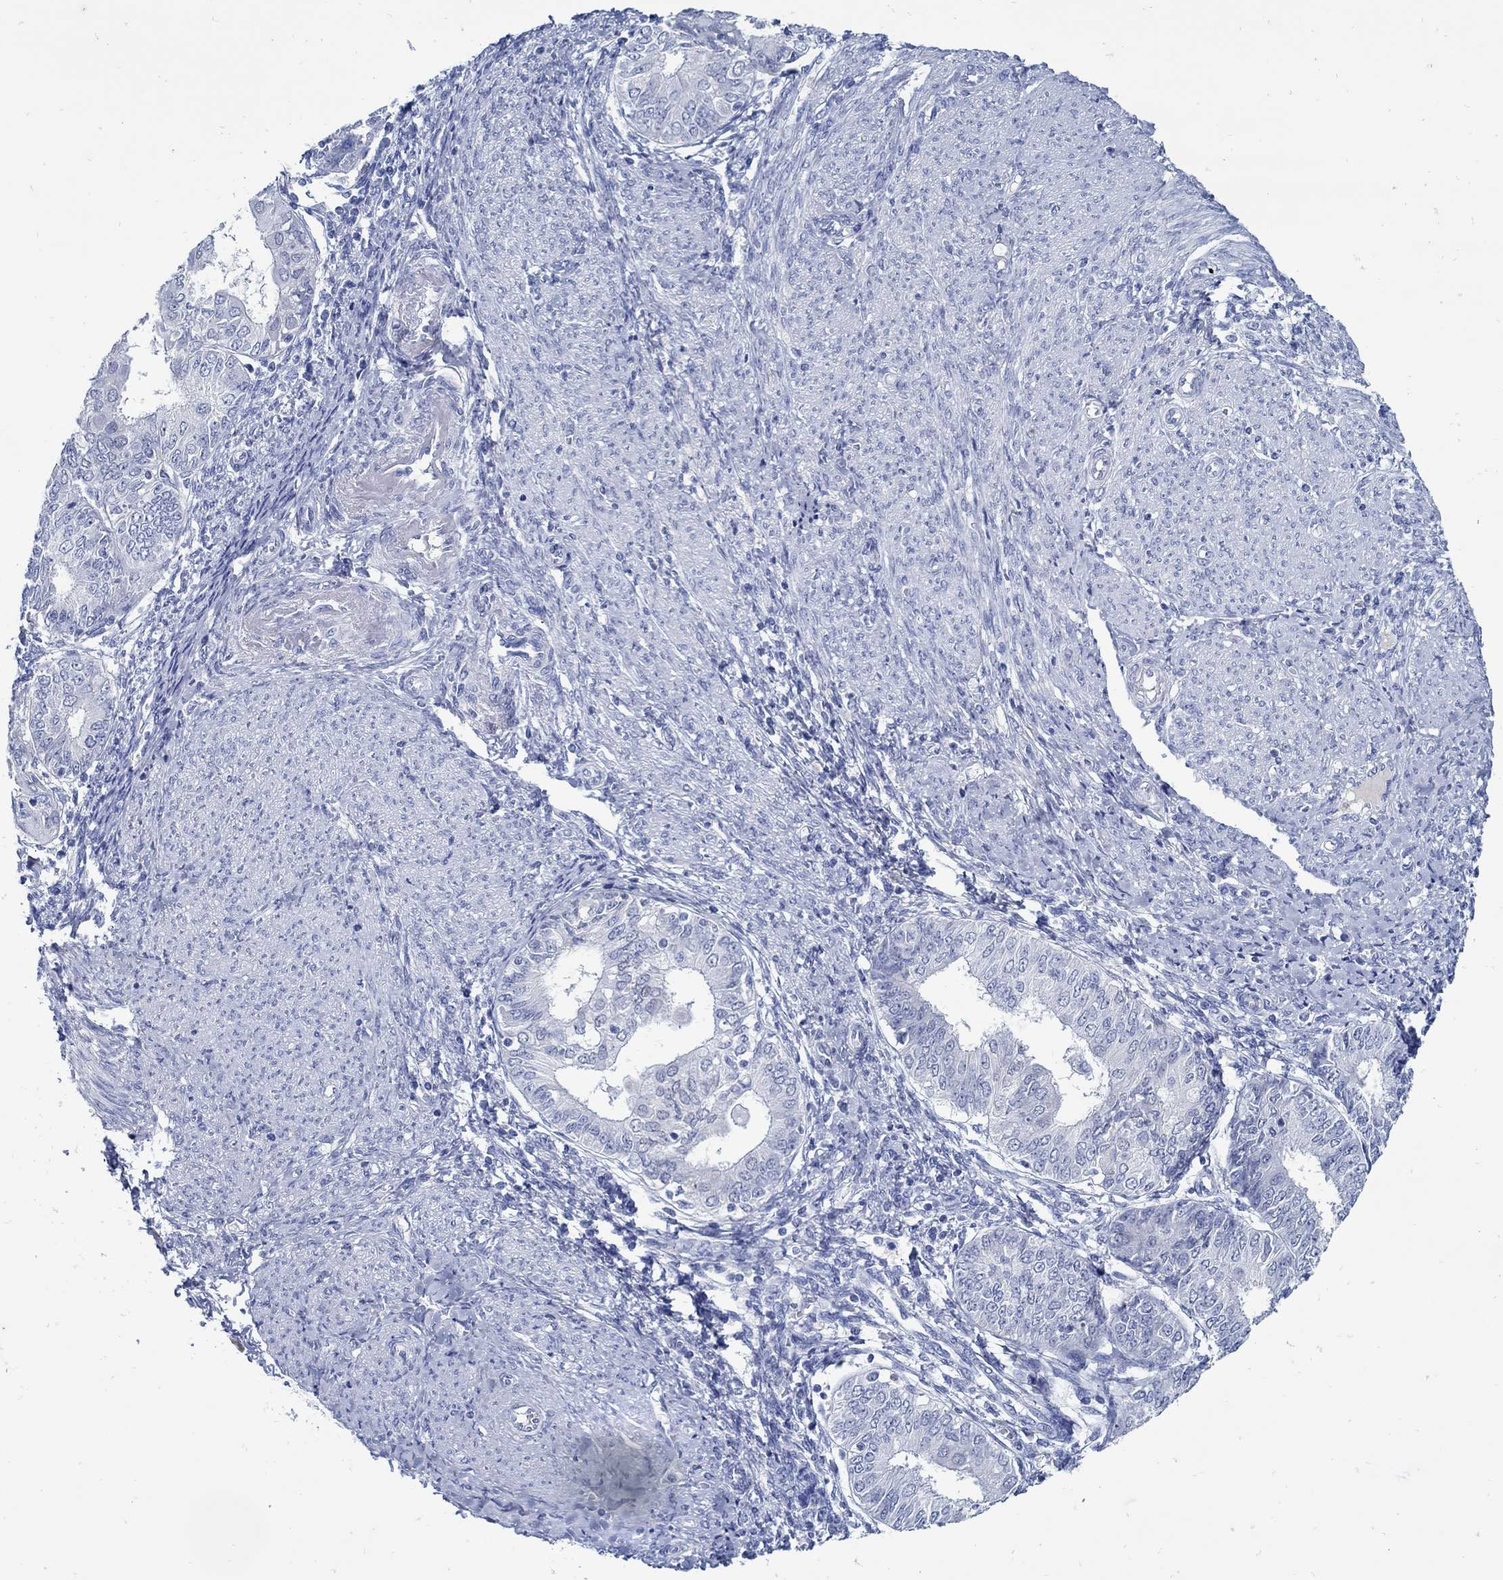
{"staining": {"intensity": "negative", "quantity": "none", "location": "none"}, "tissue": "endometrial cancer", "cell_type": "Tumor cells", "image_type": "cancer", "snomed": [{"axis": "morphology", "description": "Adenocarcinoma, NOS"}, {"axis": "topography", "description": "Endometrium"}], "caption": "An immunohistochemistry image of adenocarcinoma (endometrial) is shown. There is no staining in tumor cells of adenocarcinoma (endometrial).", "gene": "PAX9", "patient": {"sex": "female", "age": 68}}